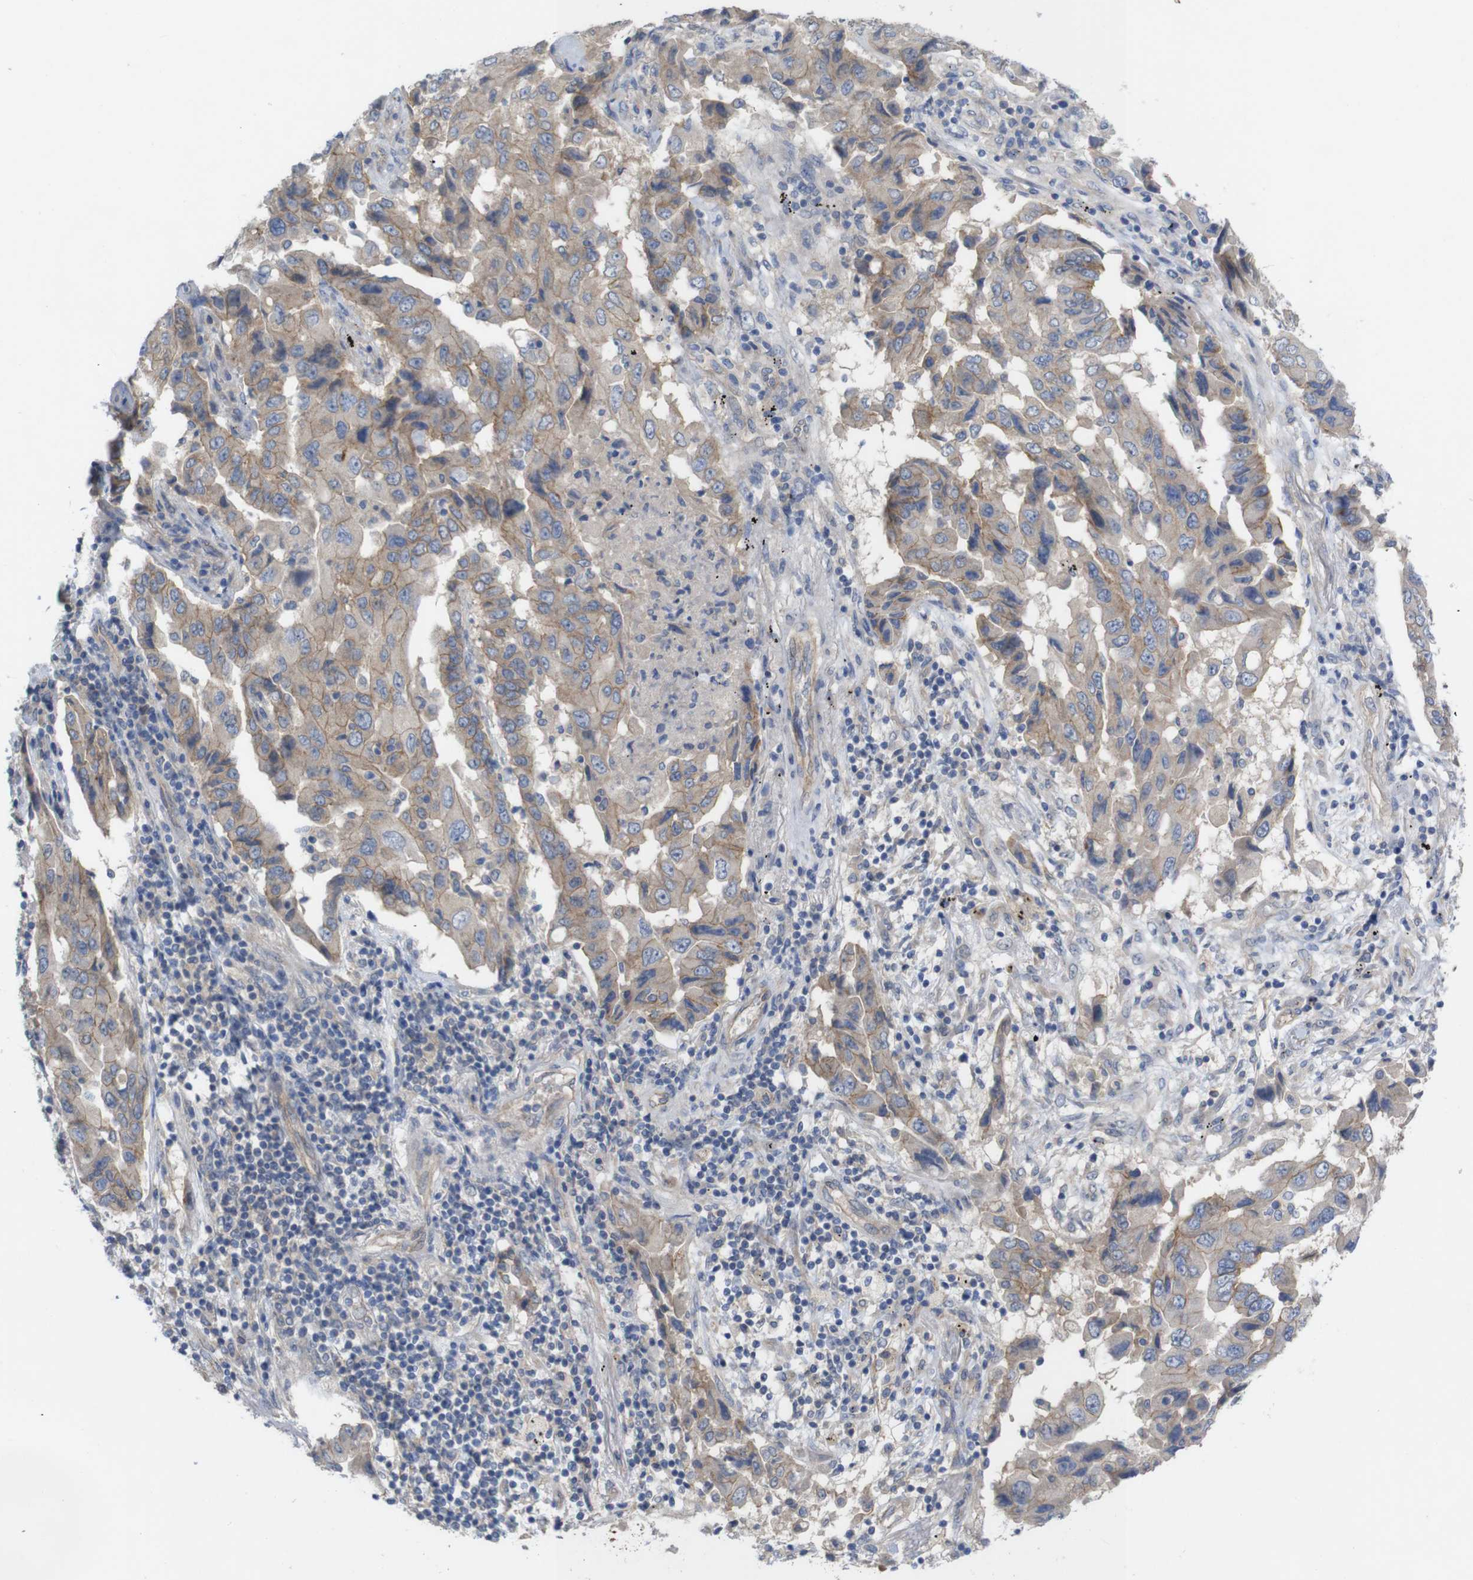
{"staining": {"intensity": "moderate", "quantity": "25%-75%", "location": "cytoplasmic/membranous"}, "tissue": "lung cancer", "cell_type": "Tumor cells", "image_type": "cancer", "snomed": [{"axis": "morphology", "description": "Adenocarcinoma, NOS"}, {"axis": "topography", "description": "Lung"}], "caption": "A histopathology image showing moderate cytoplasmic/membranous expression in about 25%-75% of tumor cells in lung cancer (adenocarcinoma), as visualized by brown immunohistochemical staining.", "gene": "KIDINS220", "patient": {"sex": "female", "age": 65}}